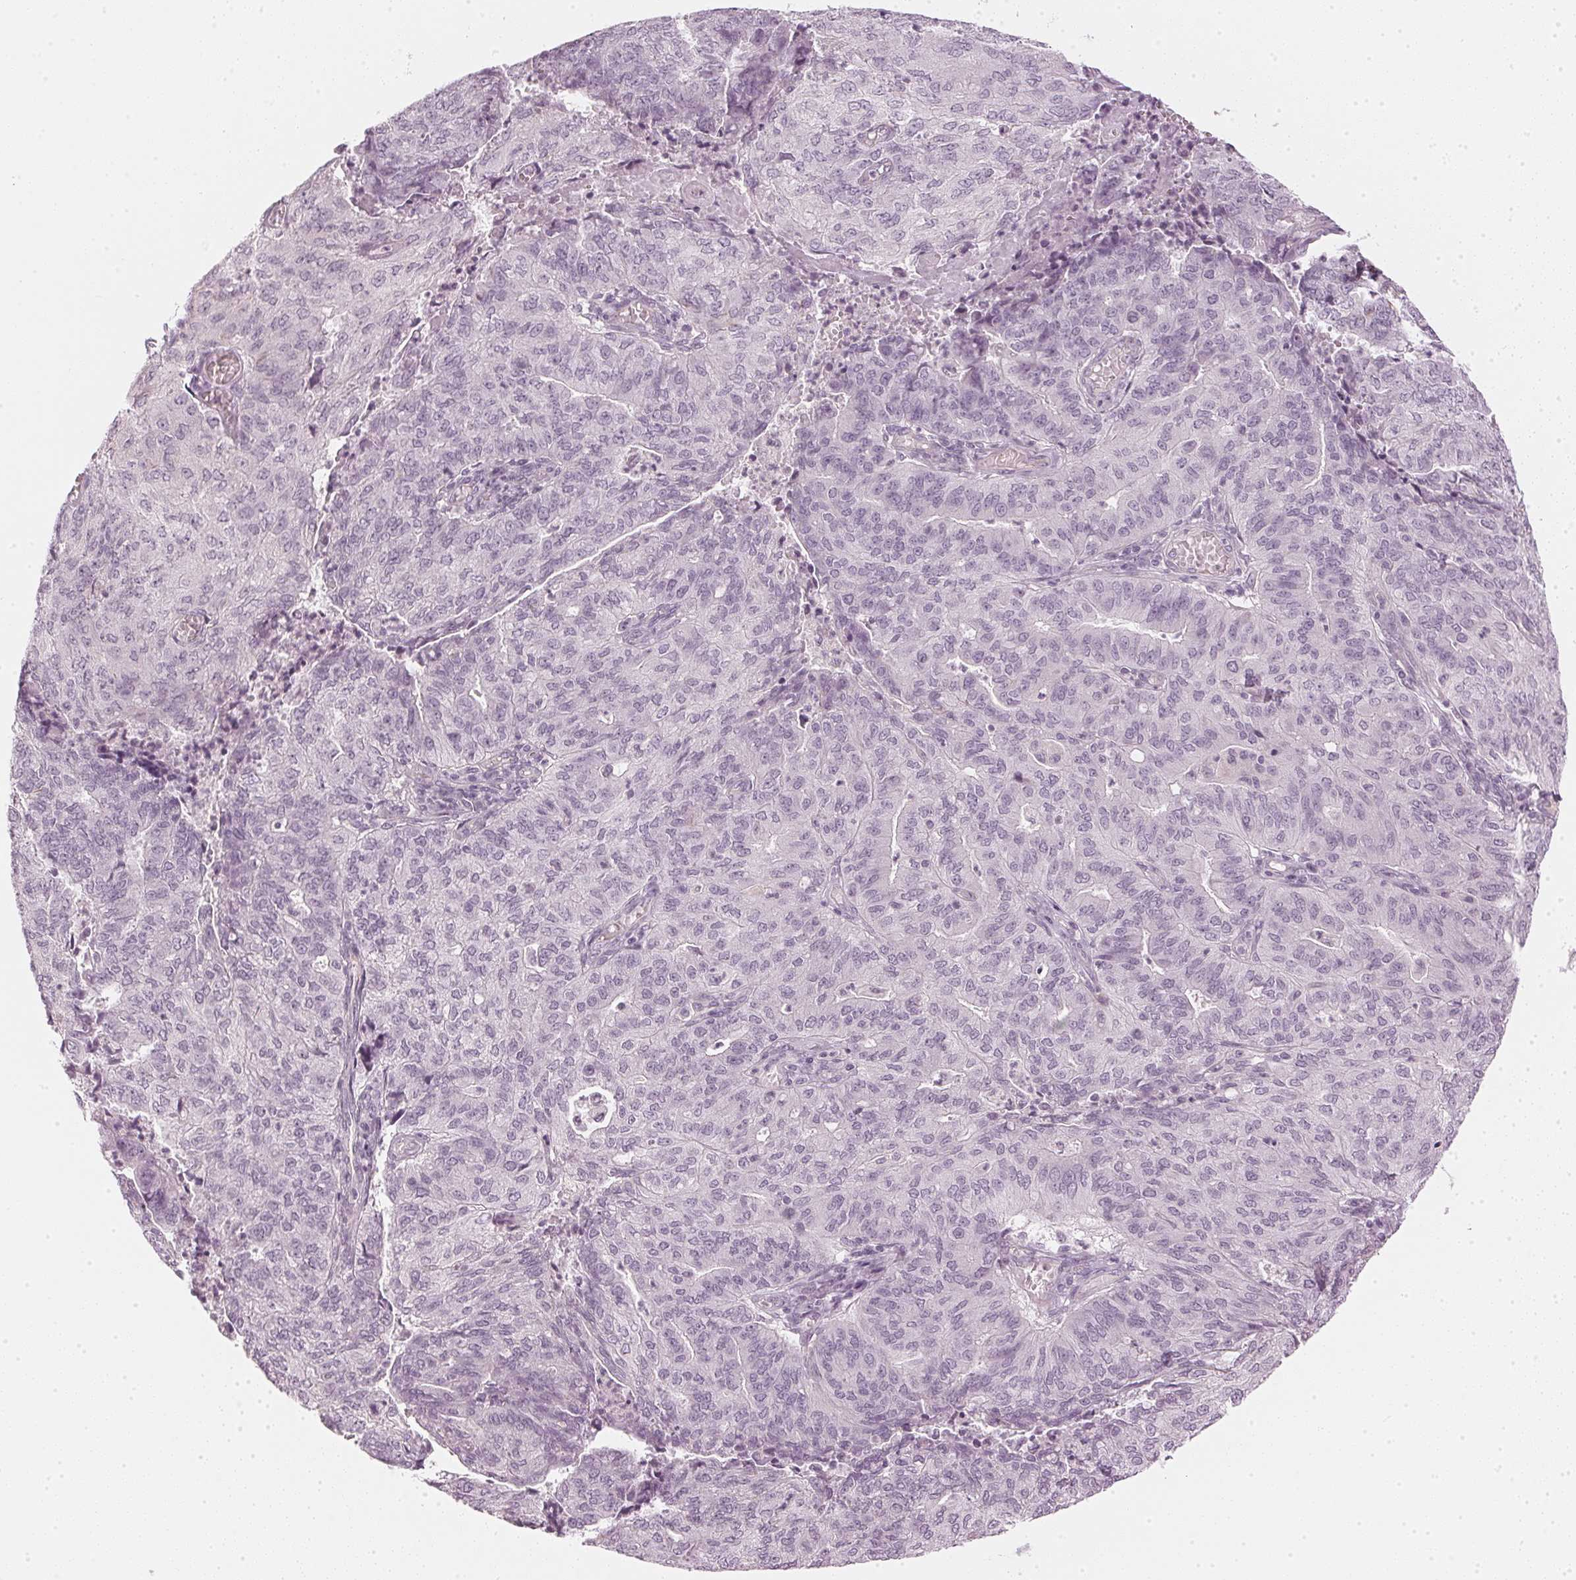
{"staining": {"intensity": "negative", "quantity": "none", "location": "none"}, "tissue": "endometrial cancer", "cell_type": "Tumor cells", "image_type": "cancer", "snomed": [{"axis": "morphology", "description": "Adenocarcinoma, NOS"}, {"axis": "topography", "description": "Endometrium"}], "caption": "There is no significant positivity in tumor cells of adenocarcinoma (endometrial).", "gene": "APLP1", "patient": {"sex": "female", "age": 82}}